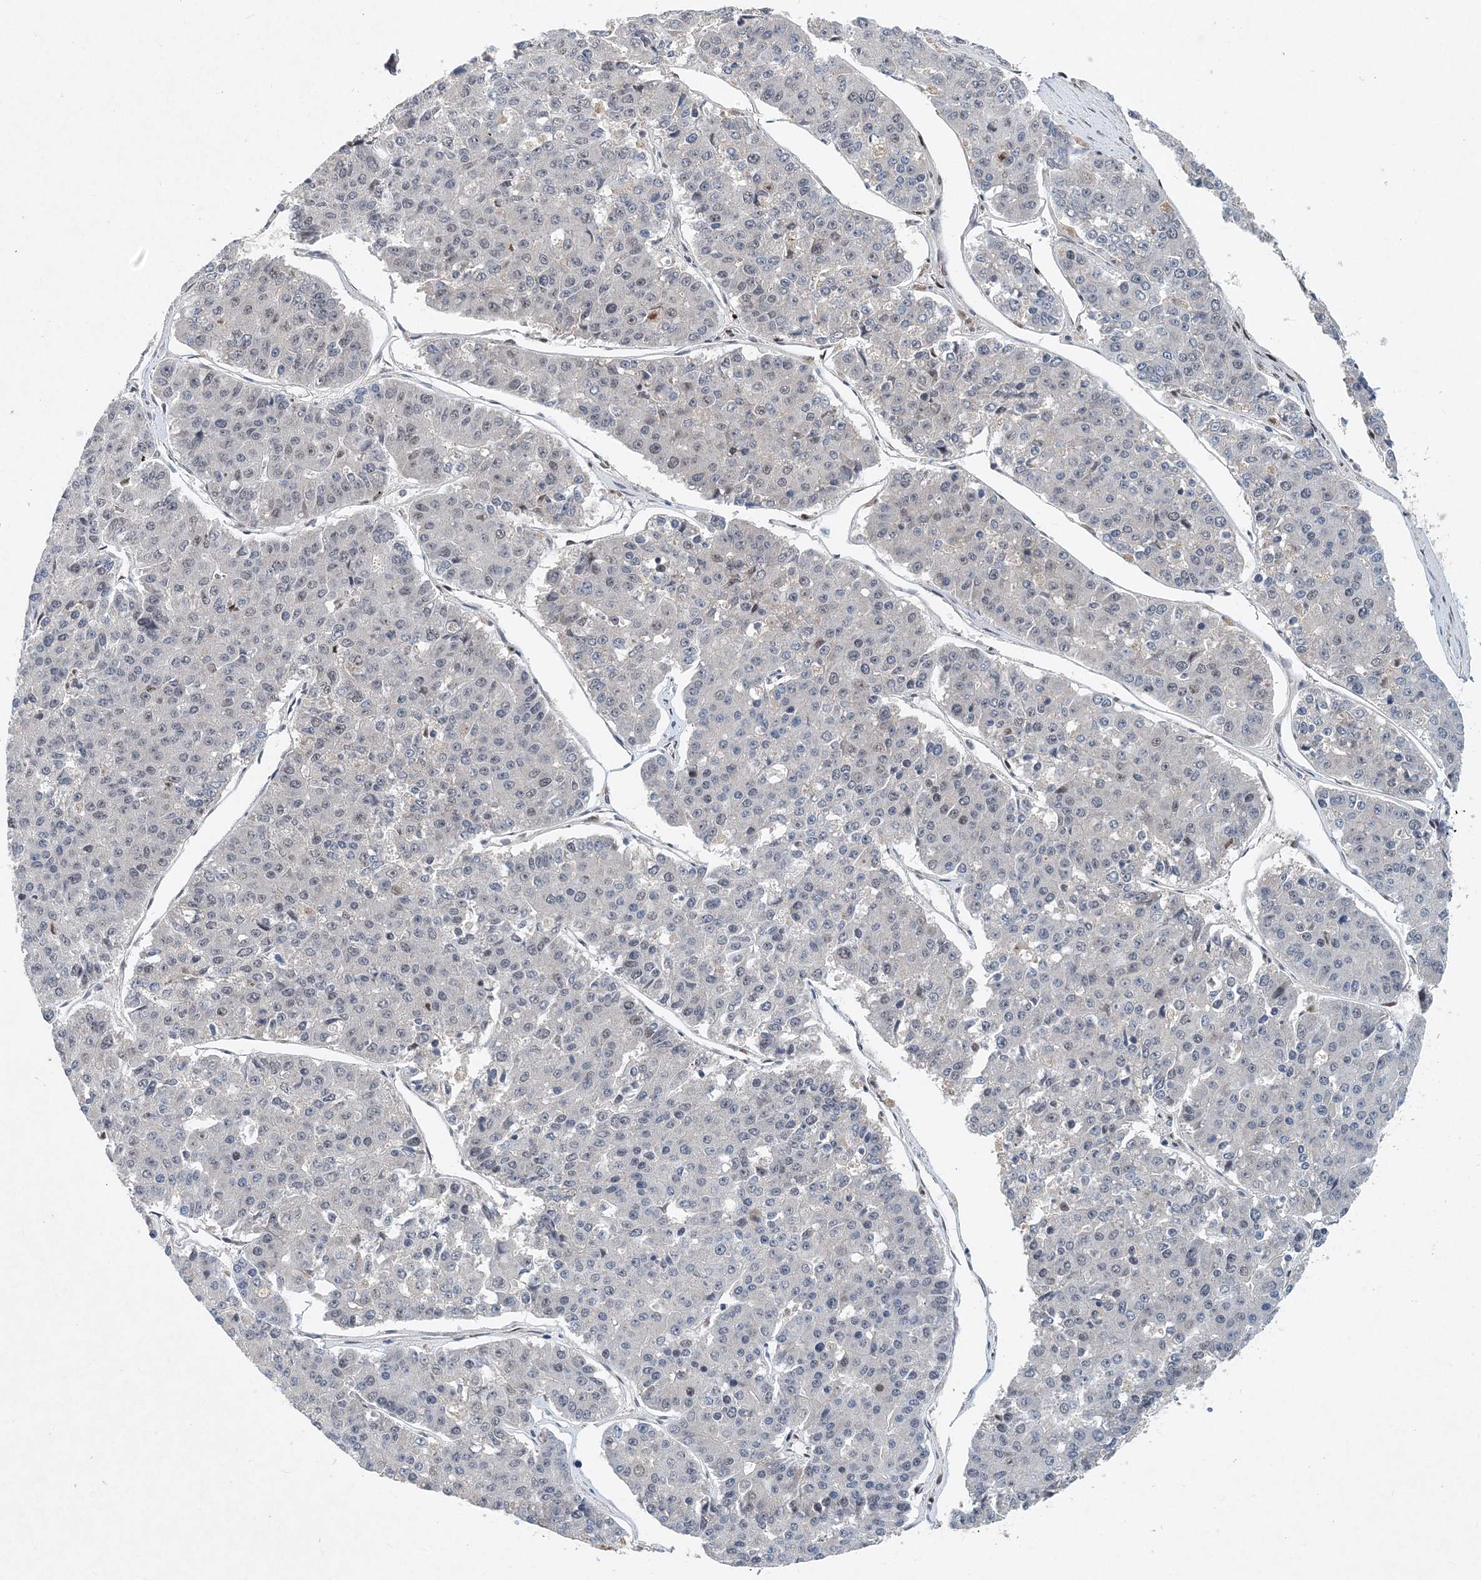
{"staining": {"intensity": "negative", "quantity": "none", "location": "none"}, "tissue": "pancreatic cancer", "cell_type": "Tumor cells", "image_type": "cancer", "snomed": [{"axis": "morphology", "description": "Adenocarcinoma, NOS"}, {"axis": "topography", "description": "Pancreas"}], "caption": "Tumor cells are negative for brown protein staining in pancreatic cancer. The staining is performed using DAB brown chromogen with nuclei counter-stained in using hematoxylin.", "gene": "KPNA4", "patient": {"sex": "male", "age": 50}}